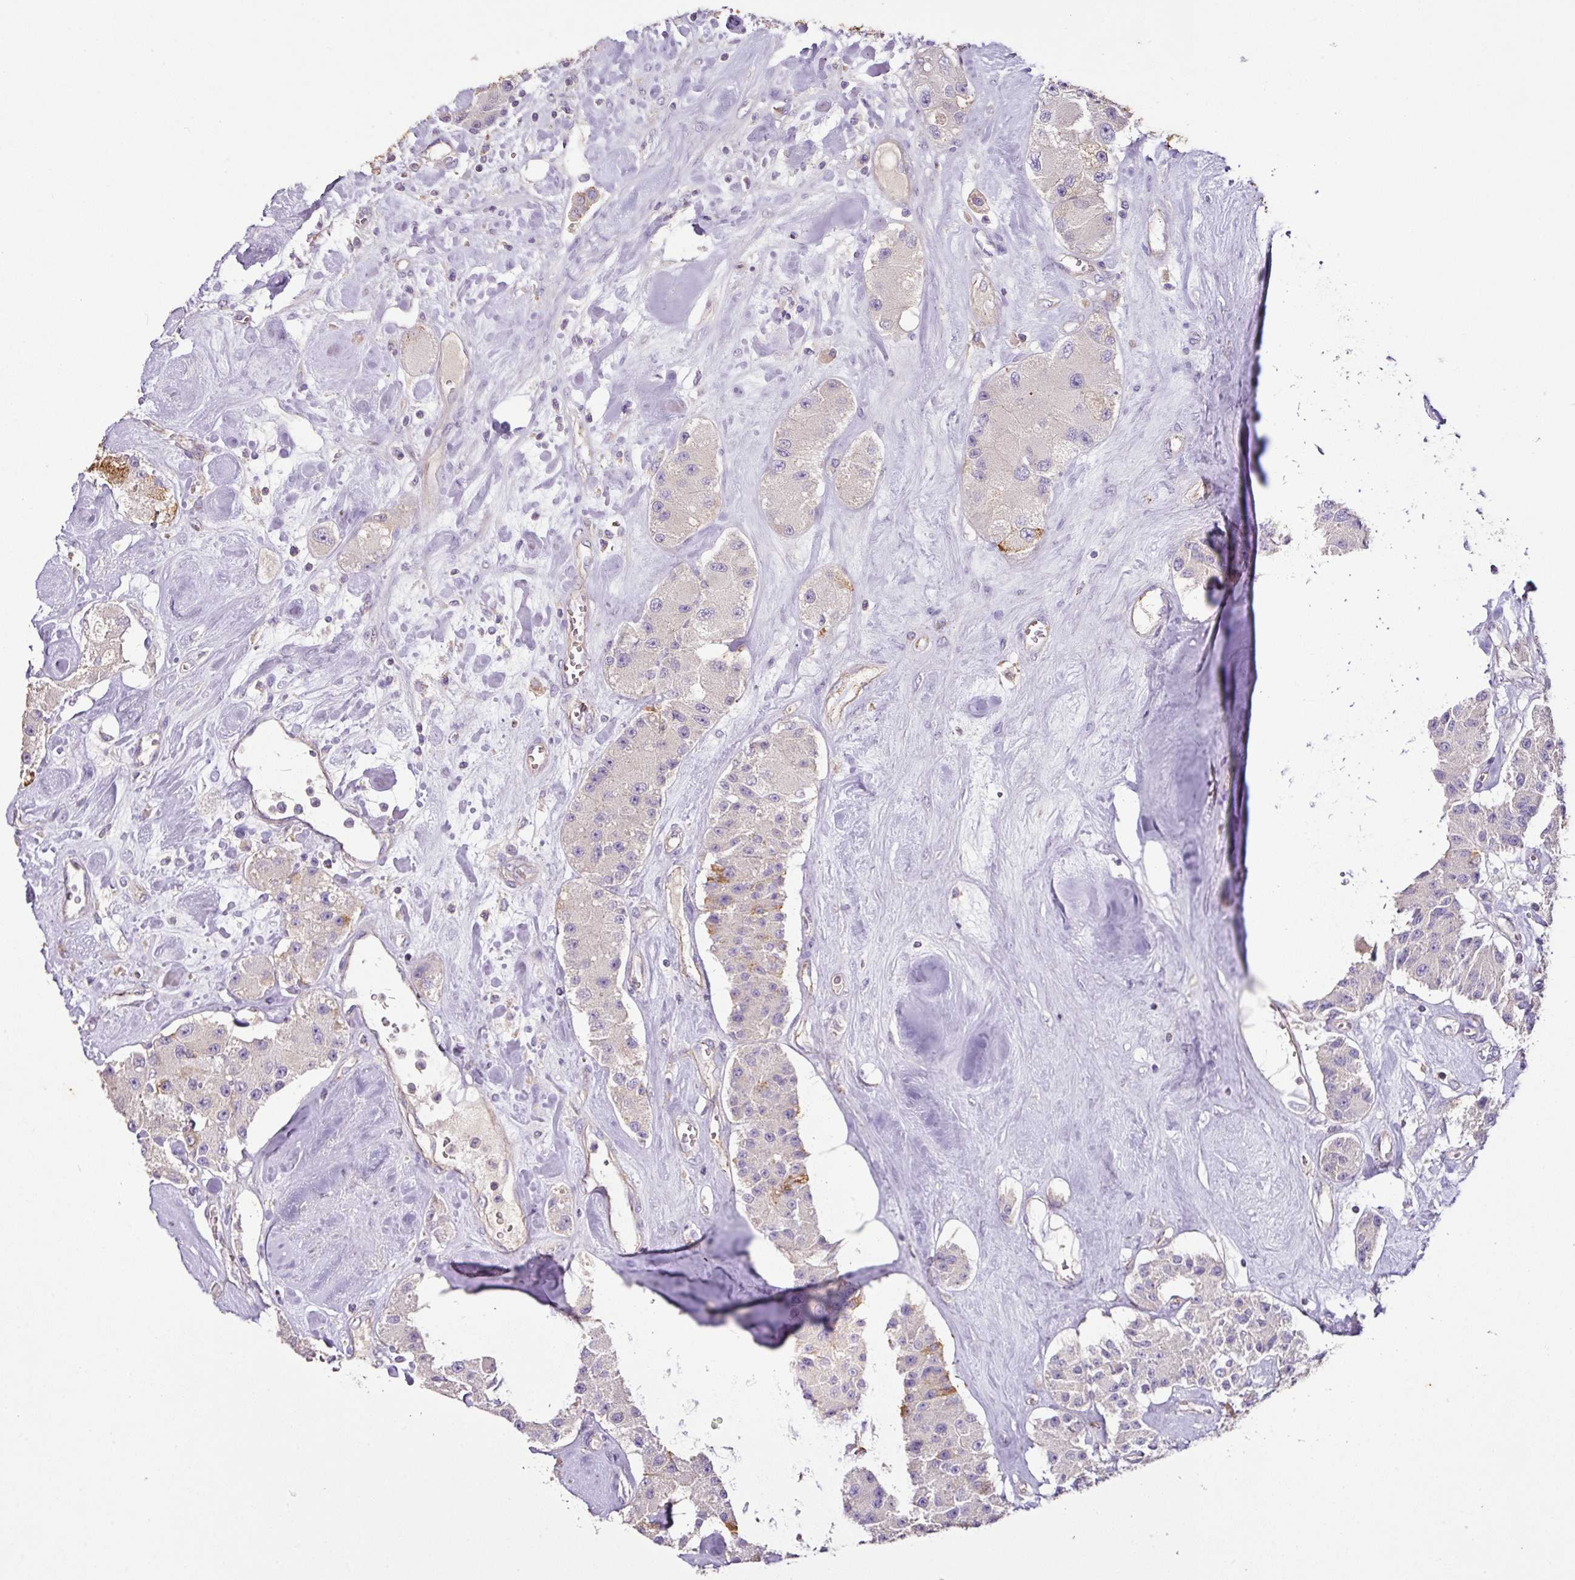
{"staining": {"intensity": "negative", "quantity": "none", "location": "none"}, "tissue": "carcinoid", "cell_type": "Tumor cells", "image_type": "cancer", "snomed": [{"axis": "morphology", "description": "Carcinoid, malignant, NOS"}, {"axis": "topography", "description": "Pancreas"}], "caption": "IHC histopathology image of malignant carcinoid stained for a protein (brown), which shows no expression in tumor cells.", "gene": "AGR3", "patient": {"sex": "male", "age": 41}}